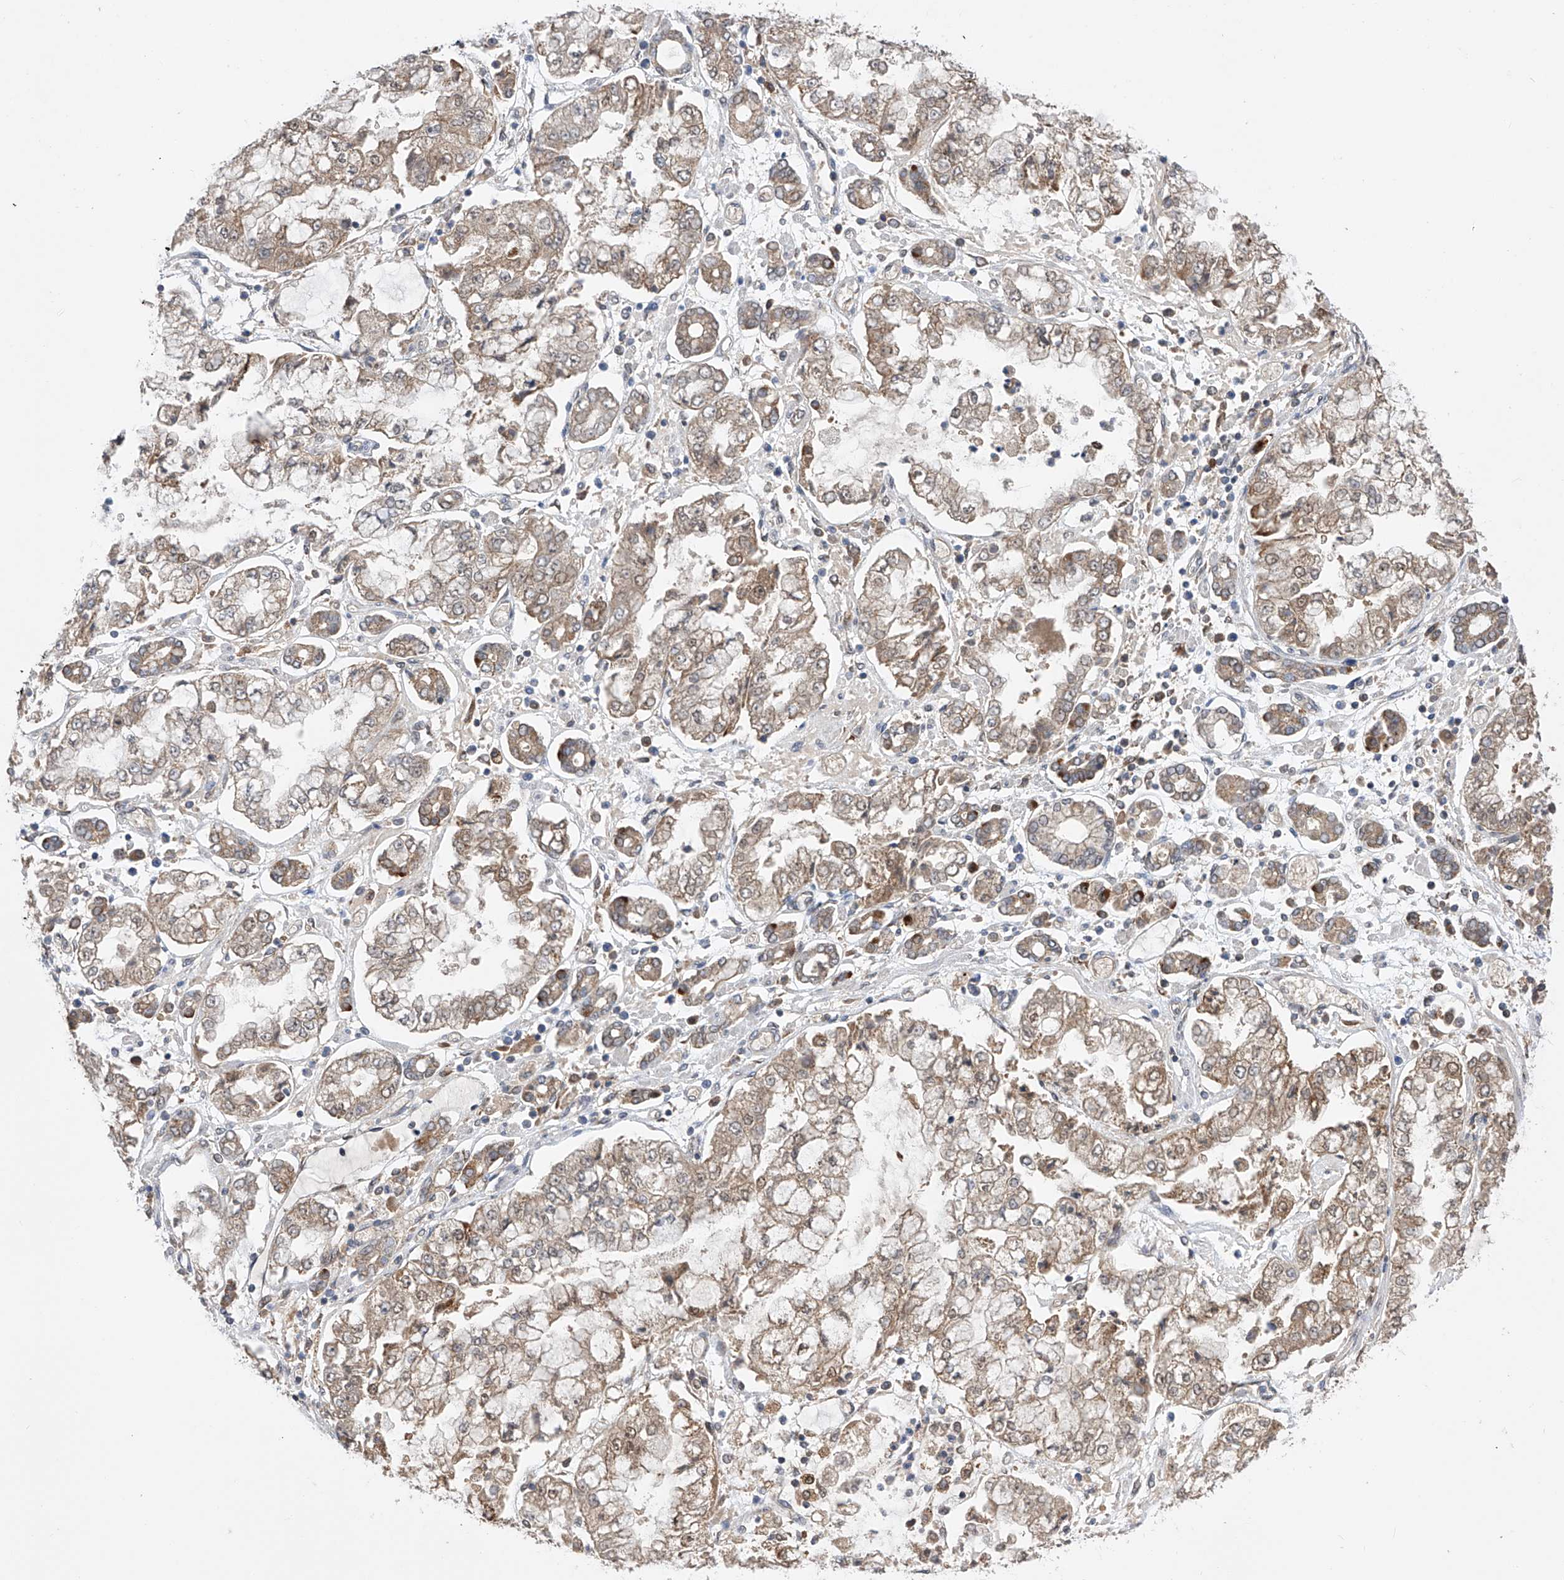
{"staining": {"intensity": "weak", "quantity": ">75%", "location": "cytoplasmic/membranous"}, "tissue": "stomach cancer", "cell_type": "Tumor cells", "image_type": "cancer", "snomed": [{"axis": "morphology", "description": "Adenocarcinoma, NOS"}, {"axis": "topography", "description": "Stomach"}], "caption": "Protein staining reveals weak cytoplasmic/membranous positivity in approximately >75% of tumor cells in stomach cancer.", "gene": "SDHAF4", "patient": {"sex": "male", "age": 76}}